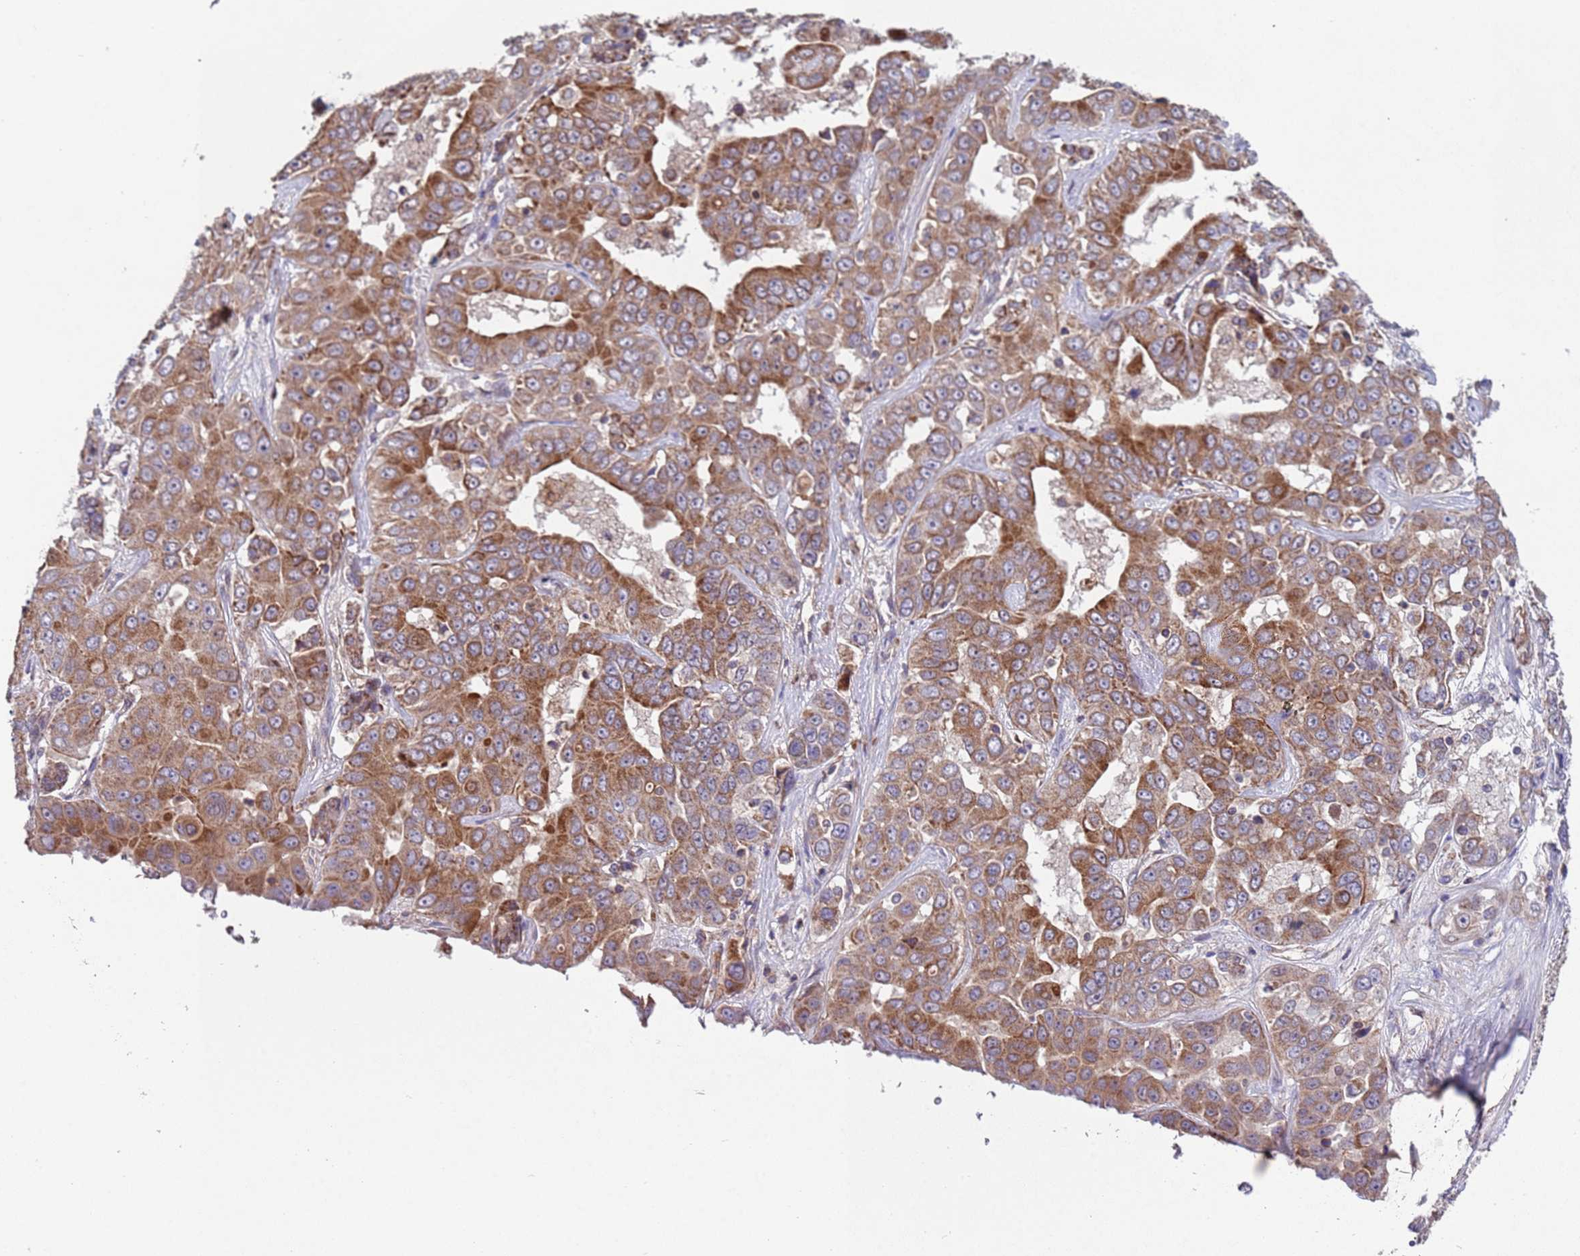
{"staining": {"intensity": "moderate", "quantity": ">75%", "location": "cytoplasmic/membranous"}, "tissue": "liver cancer", "cell_type": "Tumor cells", "image_type": "cancer", "snomed": [{"axis": "morphology", "description": "Cholangiocarcinoma"}, {"axis": "topography", "description": "Liver"}], "caption": "DAB (3,3'-diaminobenzidine) immunohistochemical staining of human liver cancer (cholangiocarcinoma) shows moderate cytoplasmic/membranous protein positivity in about >75% of tumor cells.", "gene": "ACAD8", "patient": {"sex": "female", "age": 52}}